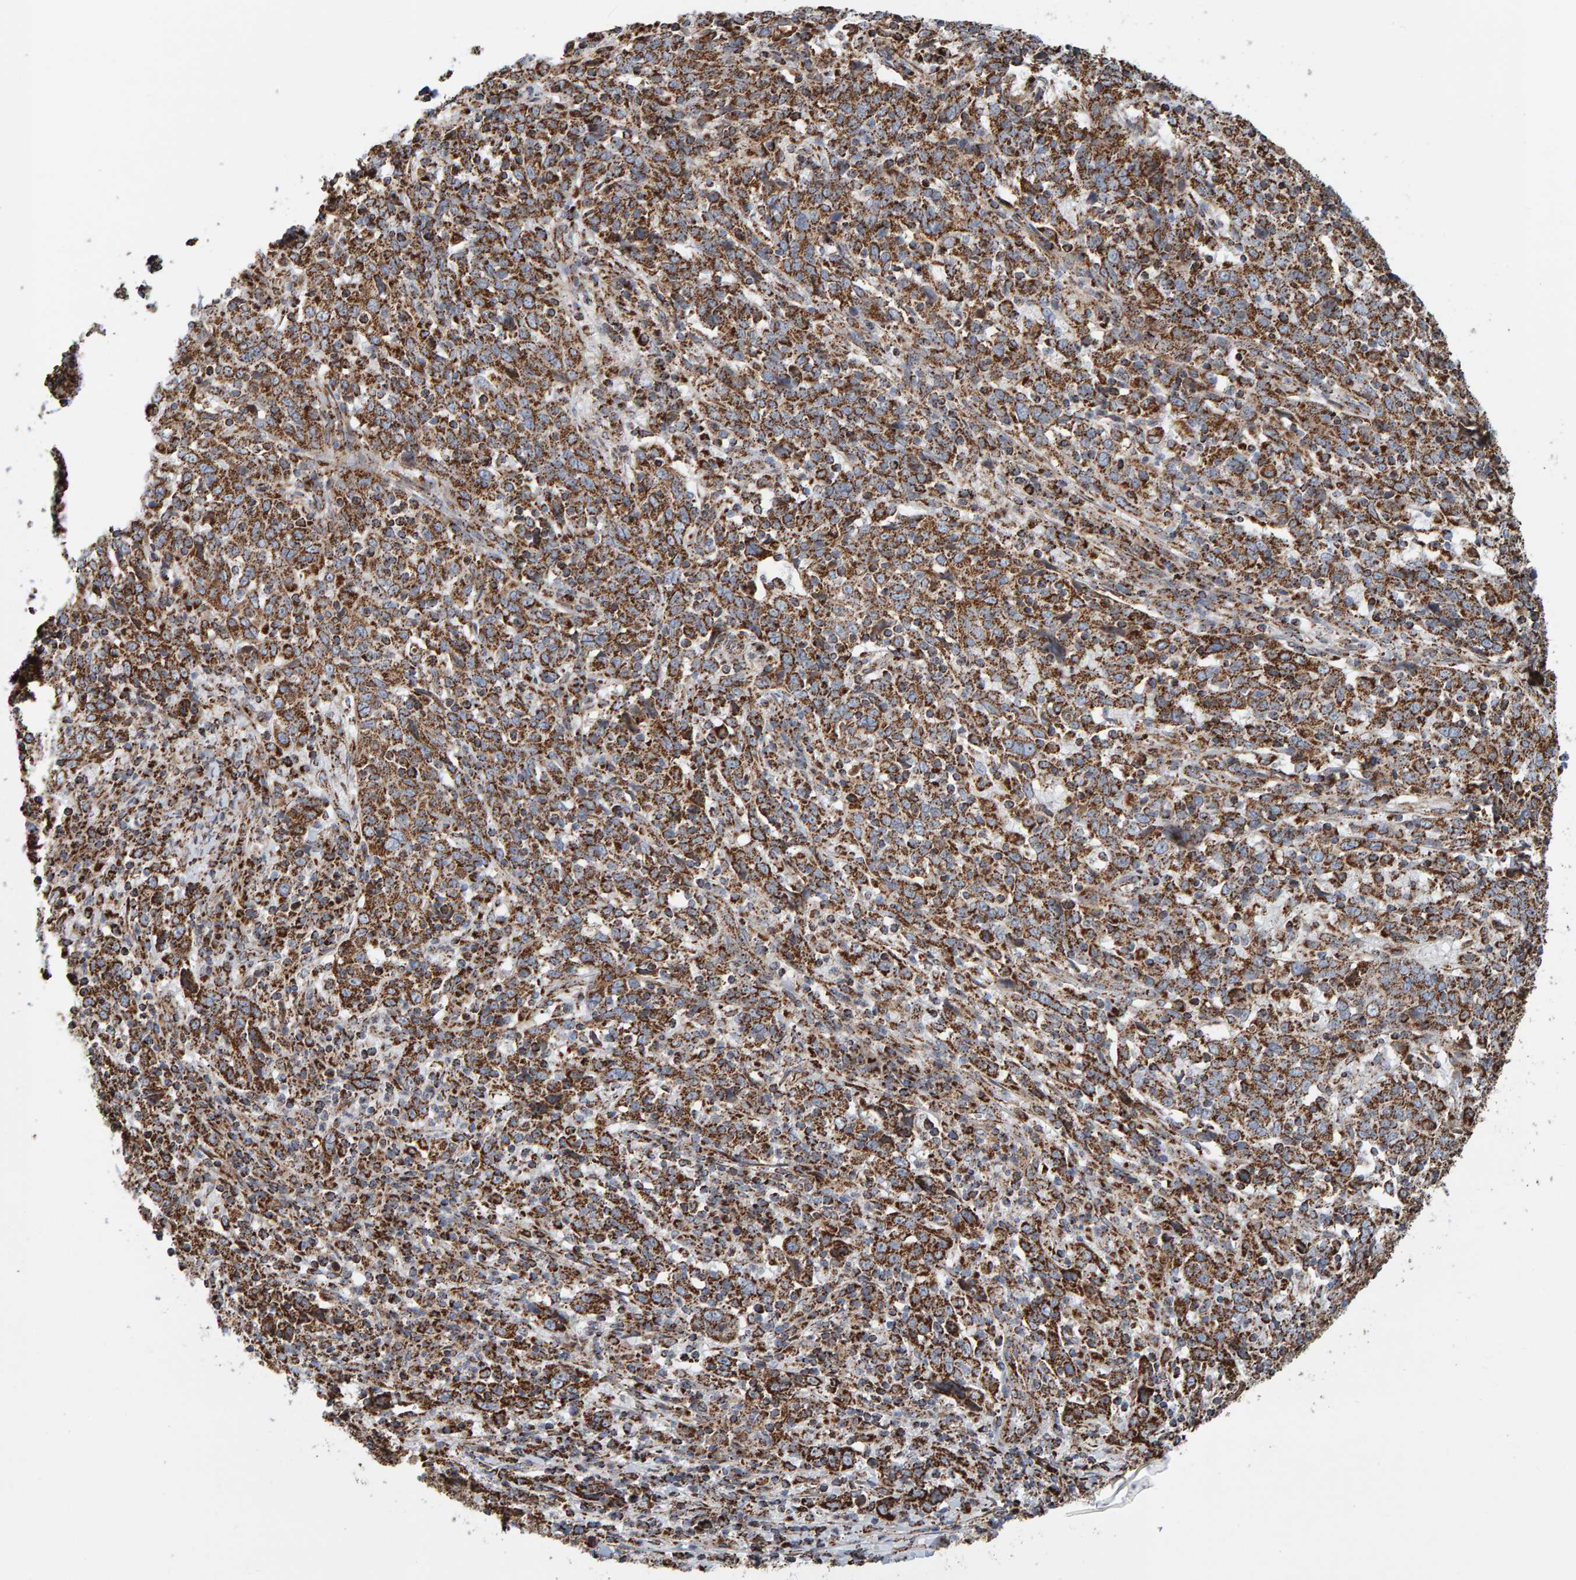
{"staining": {"intensity": "moderate", "quantity": ">75%", "location": "cytoplasmic/membranous"}, "tissue": "cervical cancer", "cell_type": "Tumor cells", "image_type": "cancer", "snomed": [{"axis": "morphology", "description": "Squamous cell carcinoma, NOS"}, {"axis": "topography", "description": "Cervix"}], "caption": "A medium amount of moderate cytoplasmic/membranous expression is identified in approximately >75% of tumor cells in cervical cancer tissue. (IHC, brightfield microscopy, high magnification).", "gene": "MRPL45", "patient": {"sex": "female", "age": 46}}